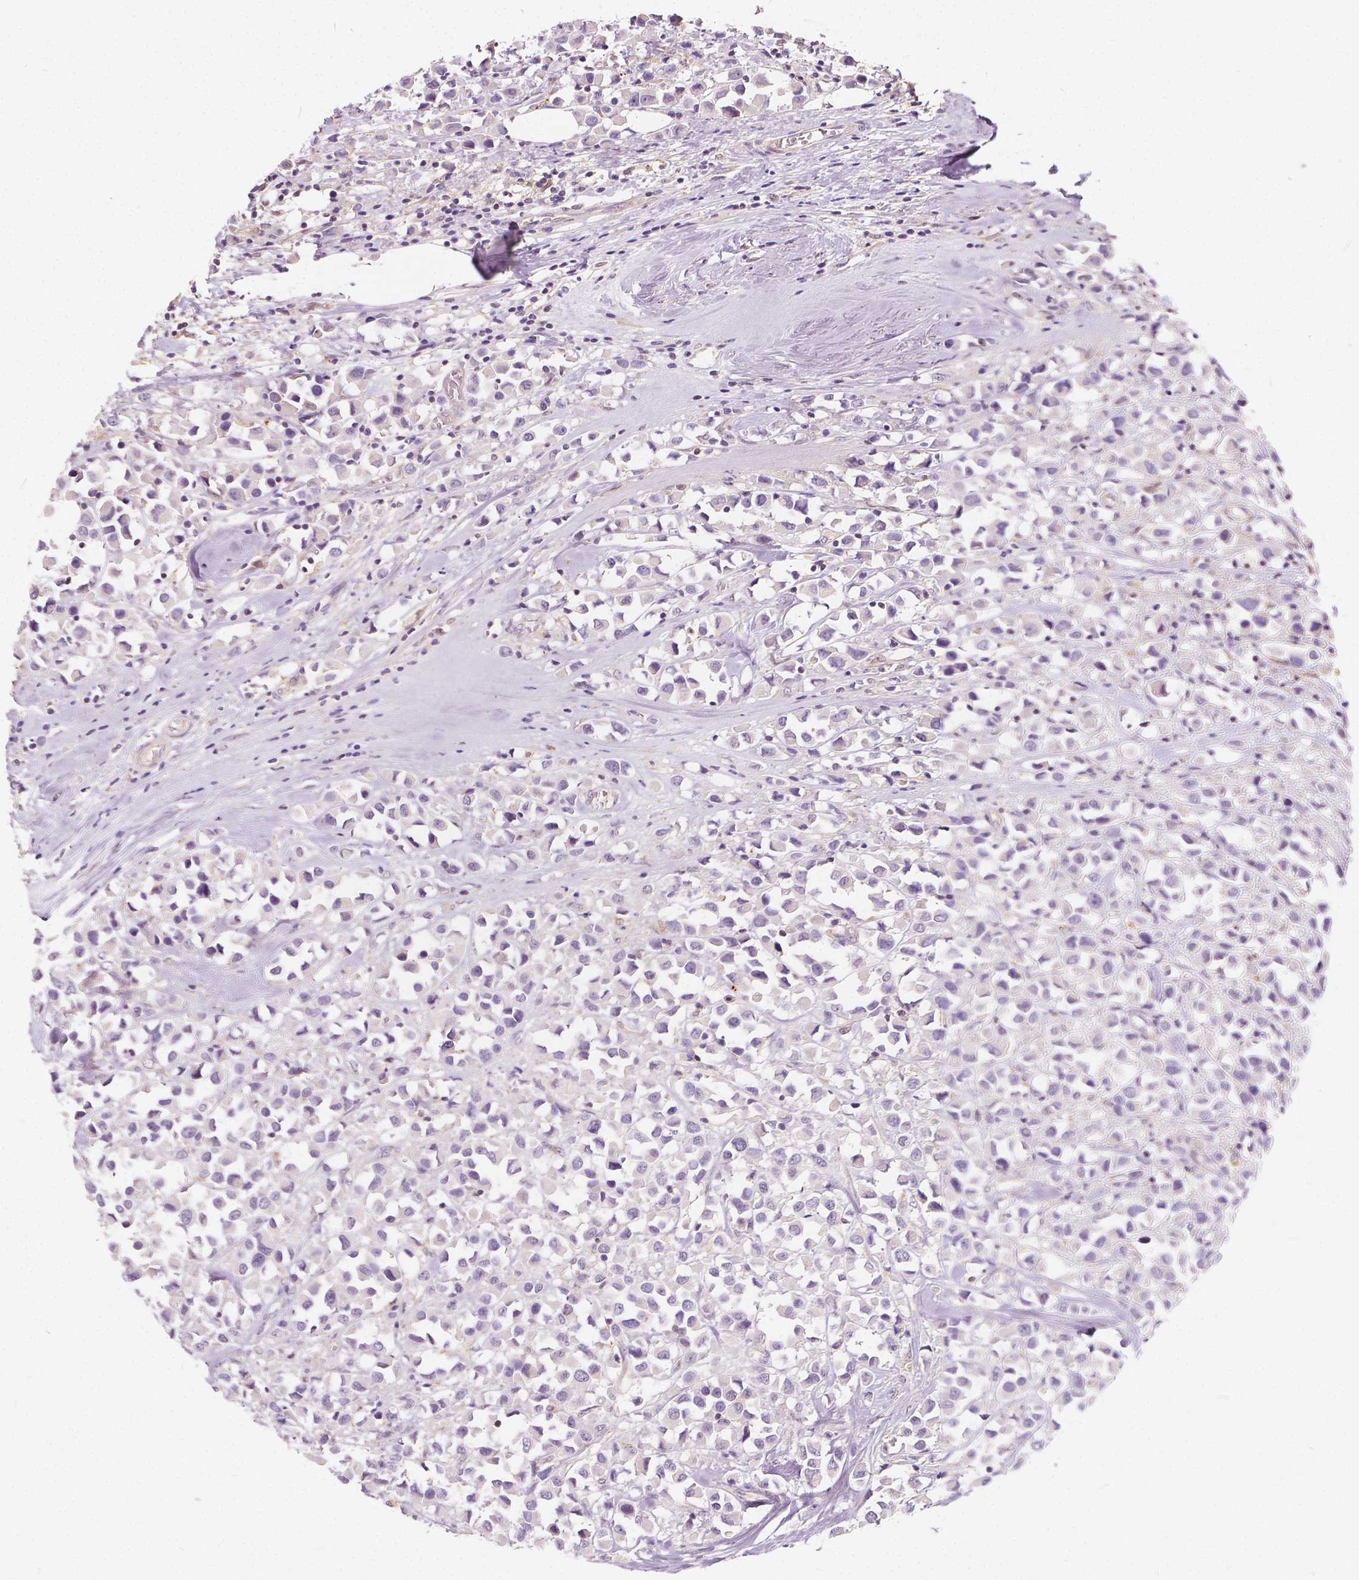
{"staining": {"intensity": "negative", "quantity": "none", "location": "none"}, "tissue": "breast cancer", "cell_type": "Tumor cells", "image_type": "cancer", "snomed": [{"axis": "morphology", "description": "Duct carcinoma"}, {"axis": "topography", "description": "Breast"}], "caption": "Photomicrograph shows no significant protein staining in tumor cells of breast cancer.", "gene": "KIAA0513", "patient": {"sex": "female", "age": 61}}